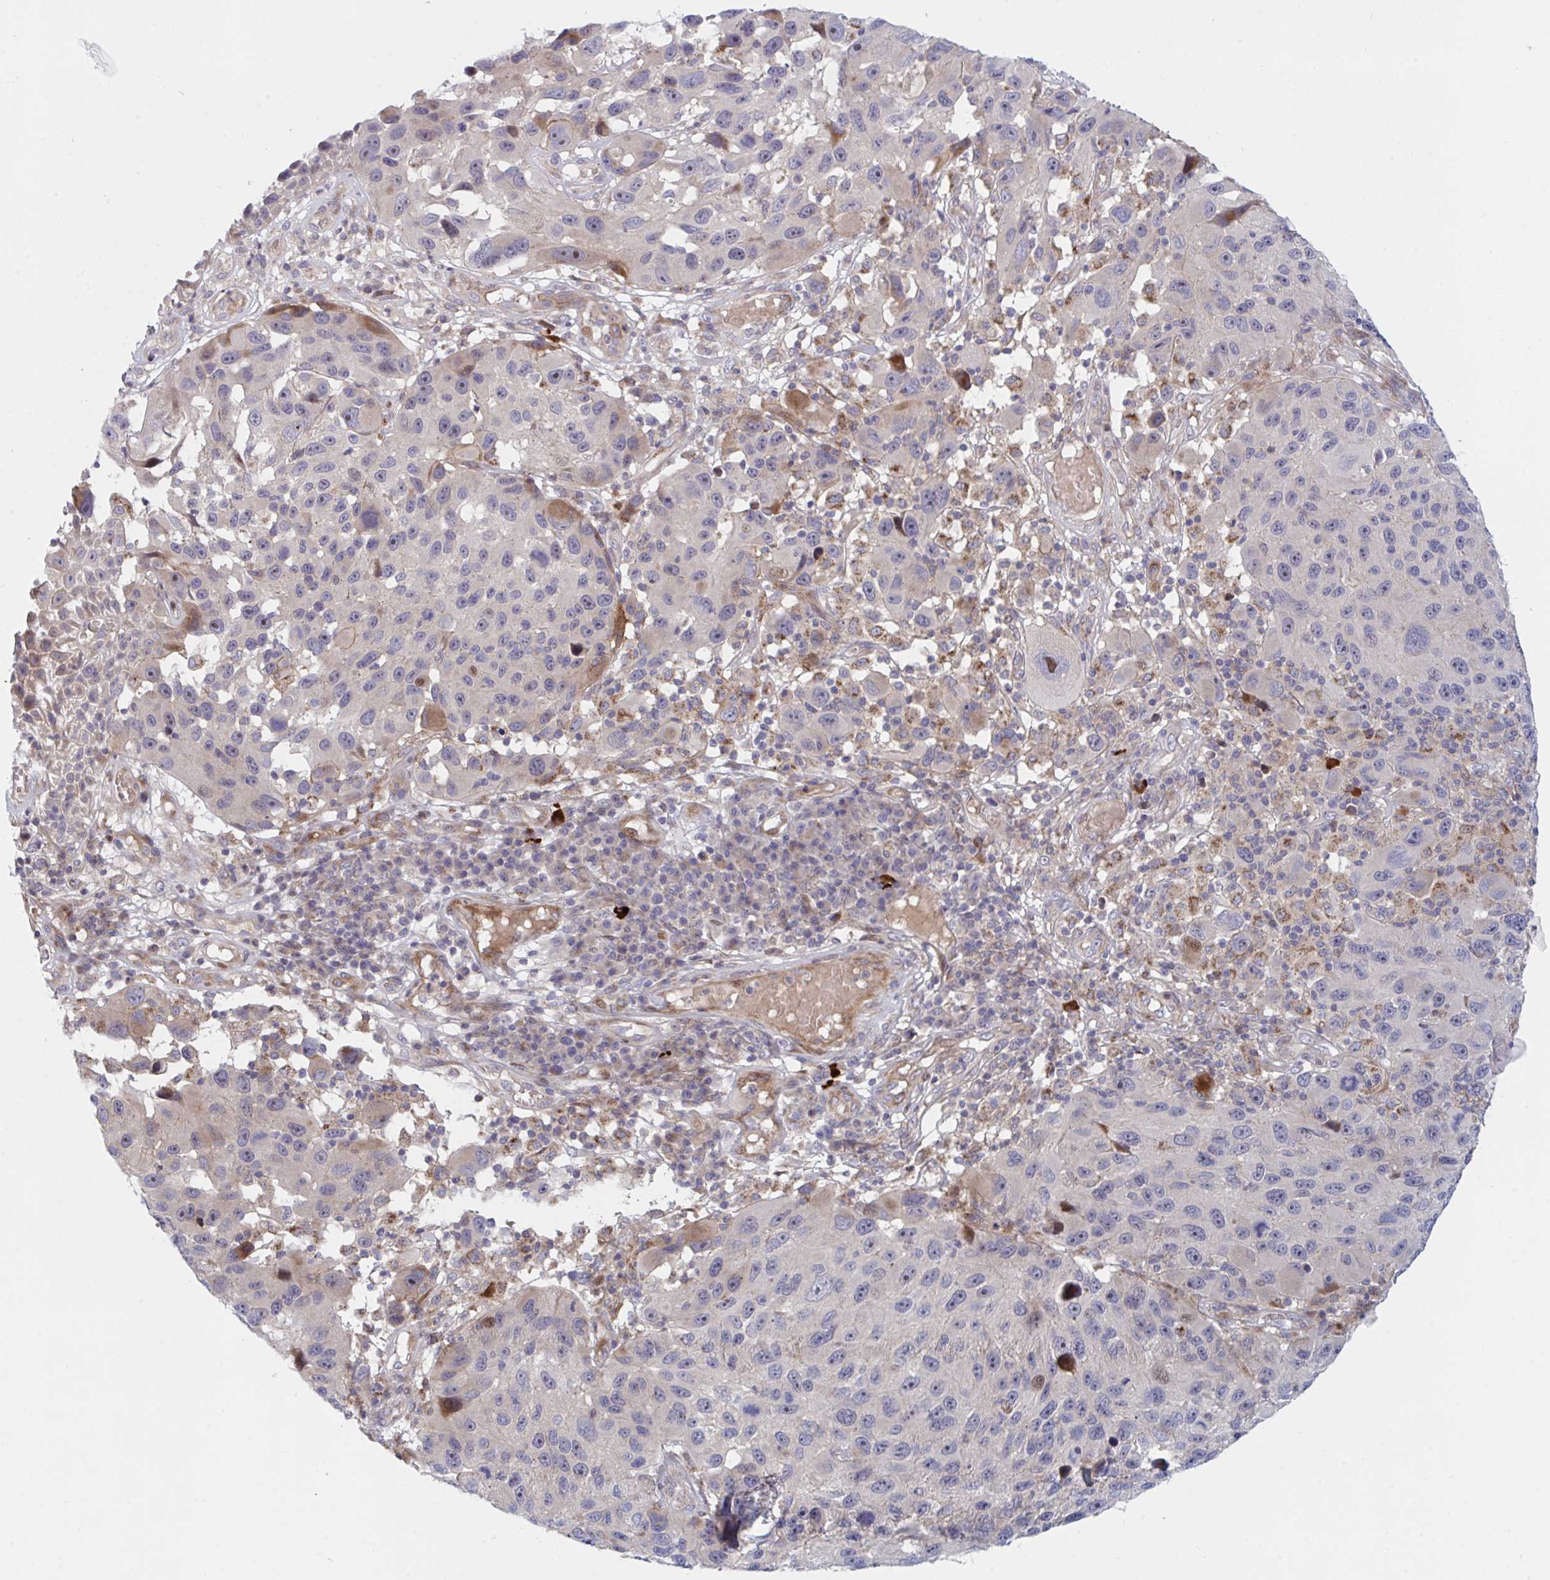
{"staining": {"intensity": "moderate", "quantity": "<25%", "location": "cytoplasmic/membranous,nuclear"}, "tissue": "melanoma", "cell_type": "Tumor cells", "image_type": "cancer", "snomed": [{"axis": "morphology", "description": "Malignant melanoma, NOS"}, {"axis": "topography", "description": "Skin"}], "caption": "An immunohistochemistry photomicrograph of tumor tissue is shown. Protein staining in brown highlights moderate cytoplasmic/membranous and nuclear positivity in melanoma within tumor cells. Immunohistochemistry (ihc) stains the protein in brown and the nuclei are stained blue.", "gene": "TNFSF4", "patient": {"sex": "male", "age": 53}}